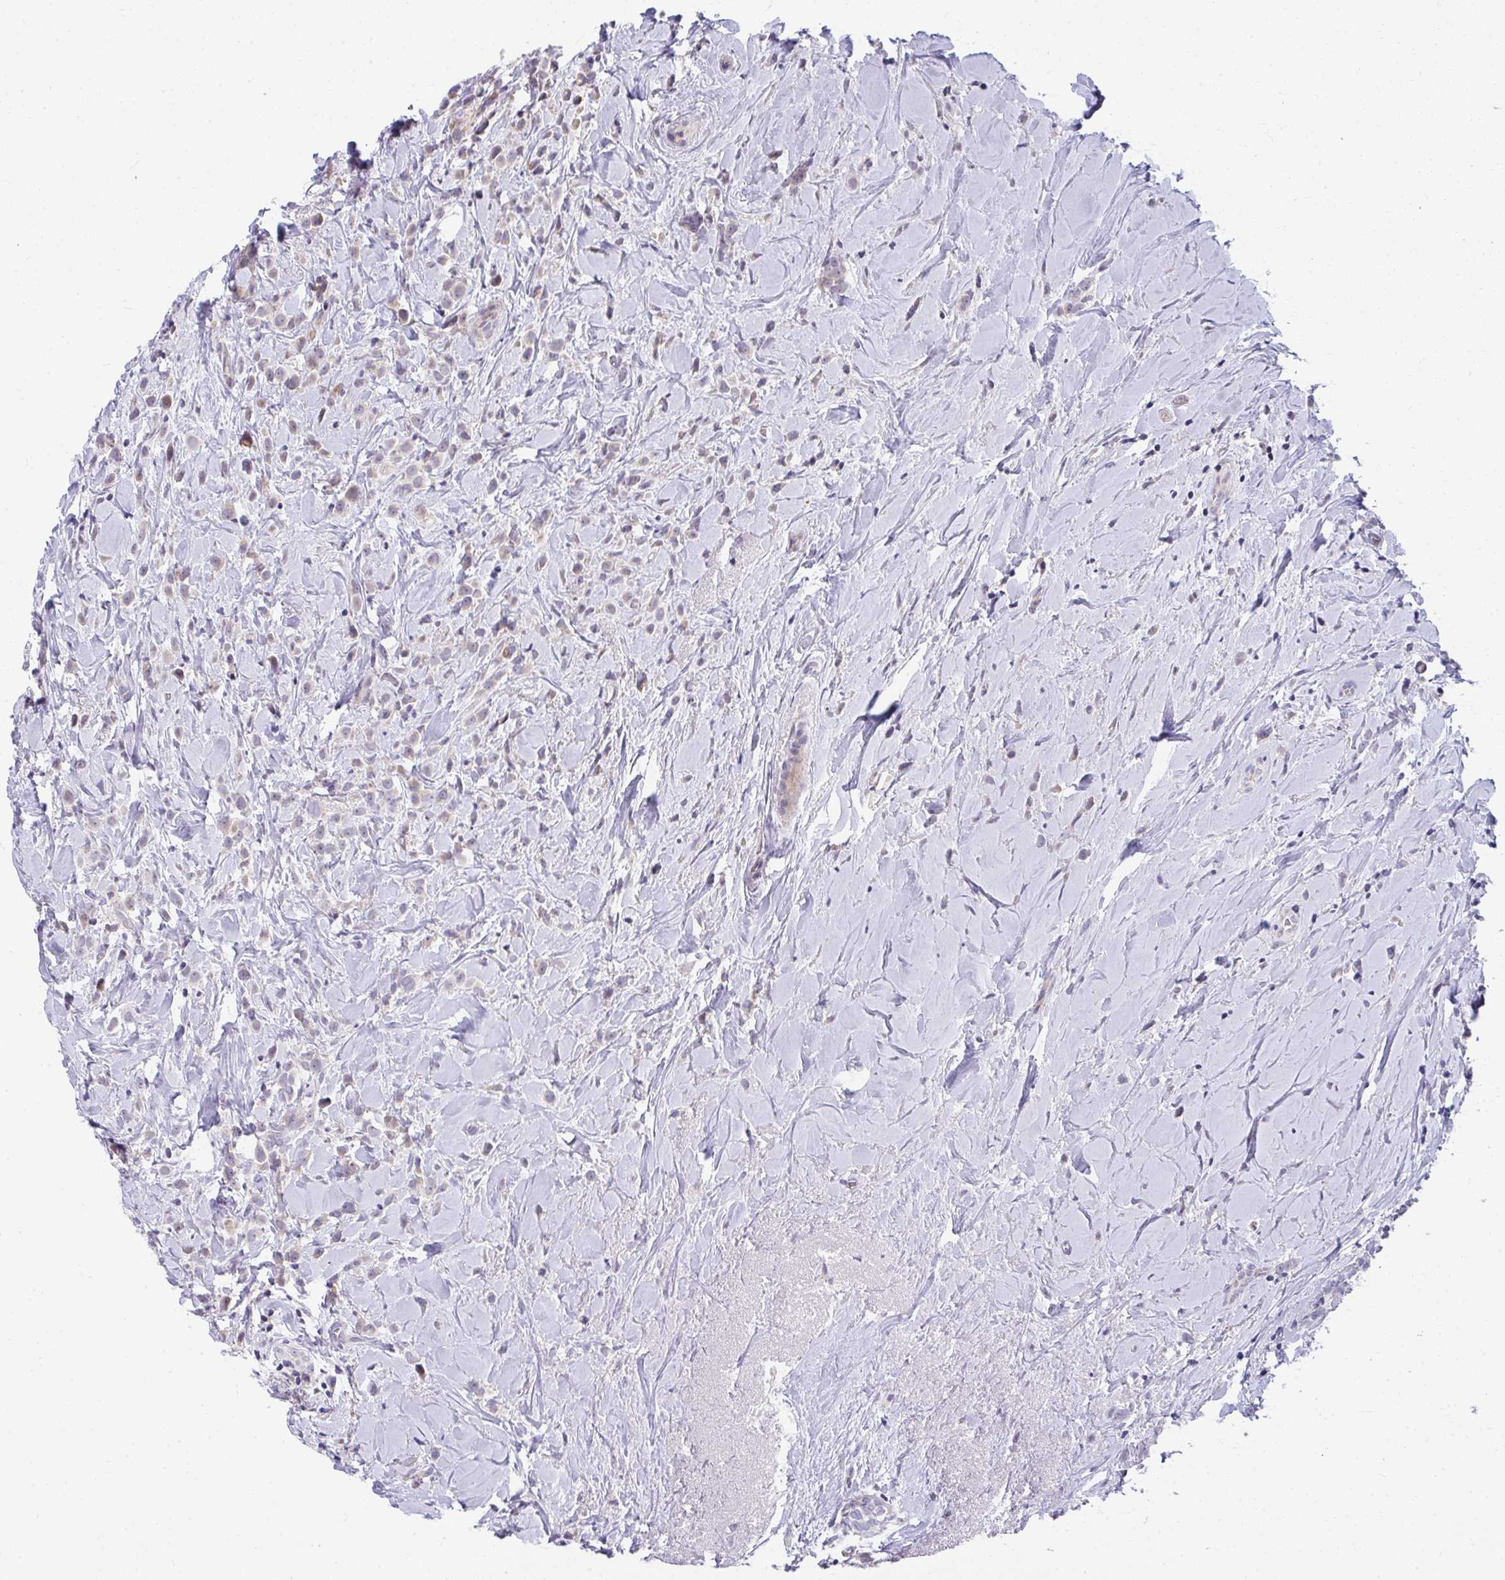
{"staining": {"intensity": "weak", "quantity": "<25%", "location": "cytoplasmic/membranous,nuclear"}, "tissue": "breast cancer", "cell_type": "Tumor cells", "image_type": "cancer", "snomed": [{"axis": "morphology", "description": "Duct carcinoma"}, {"axis": "topography", "description": "Breast"}], "caption": "Immunohistochemistry (IHC) of human breast cancer reveals no positivity in tumor cells. (Stains: DAB (3,3'-diaminobenzidine) immunohistochemistry with hematoxylin counter stain, Microscopy: brightfield microscopy at high magnification).", "gene": "SRRM4", "patient": {"sex": "female", "age": 80}}